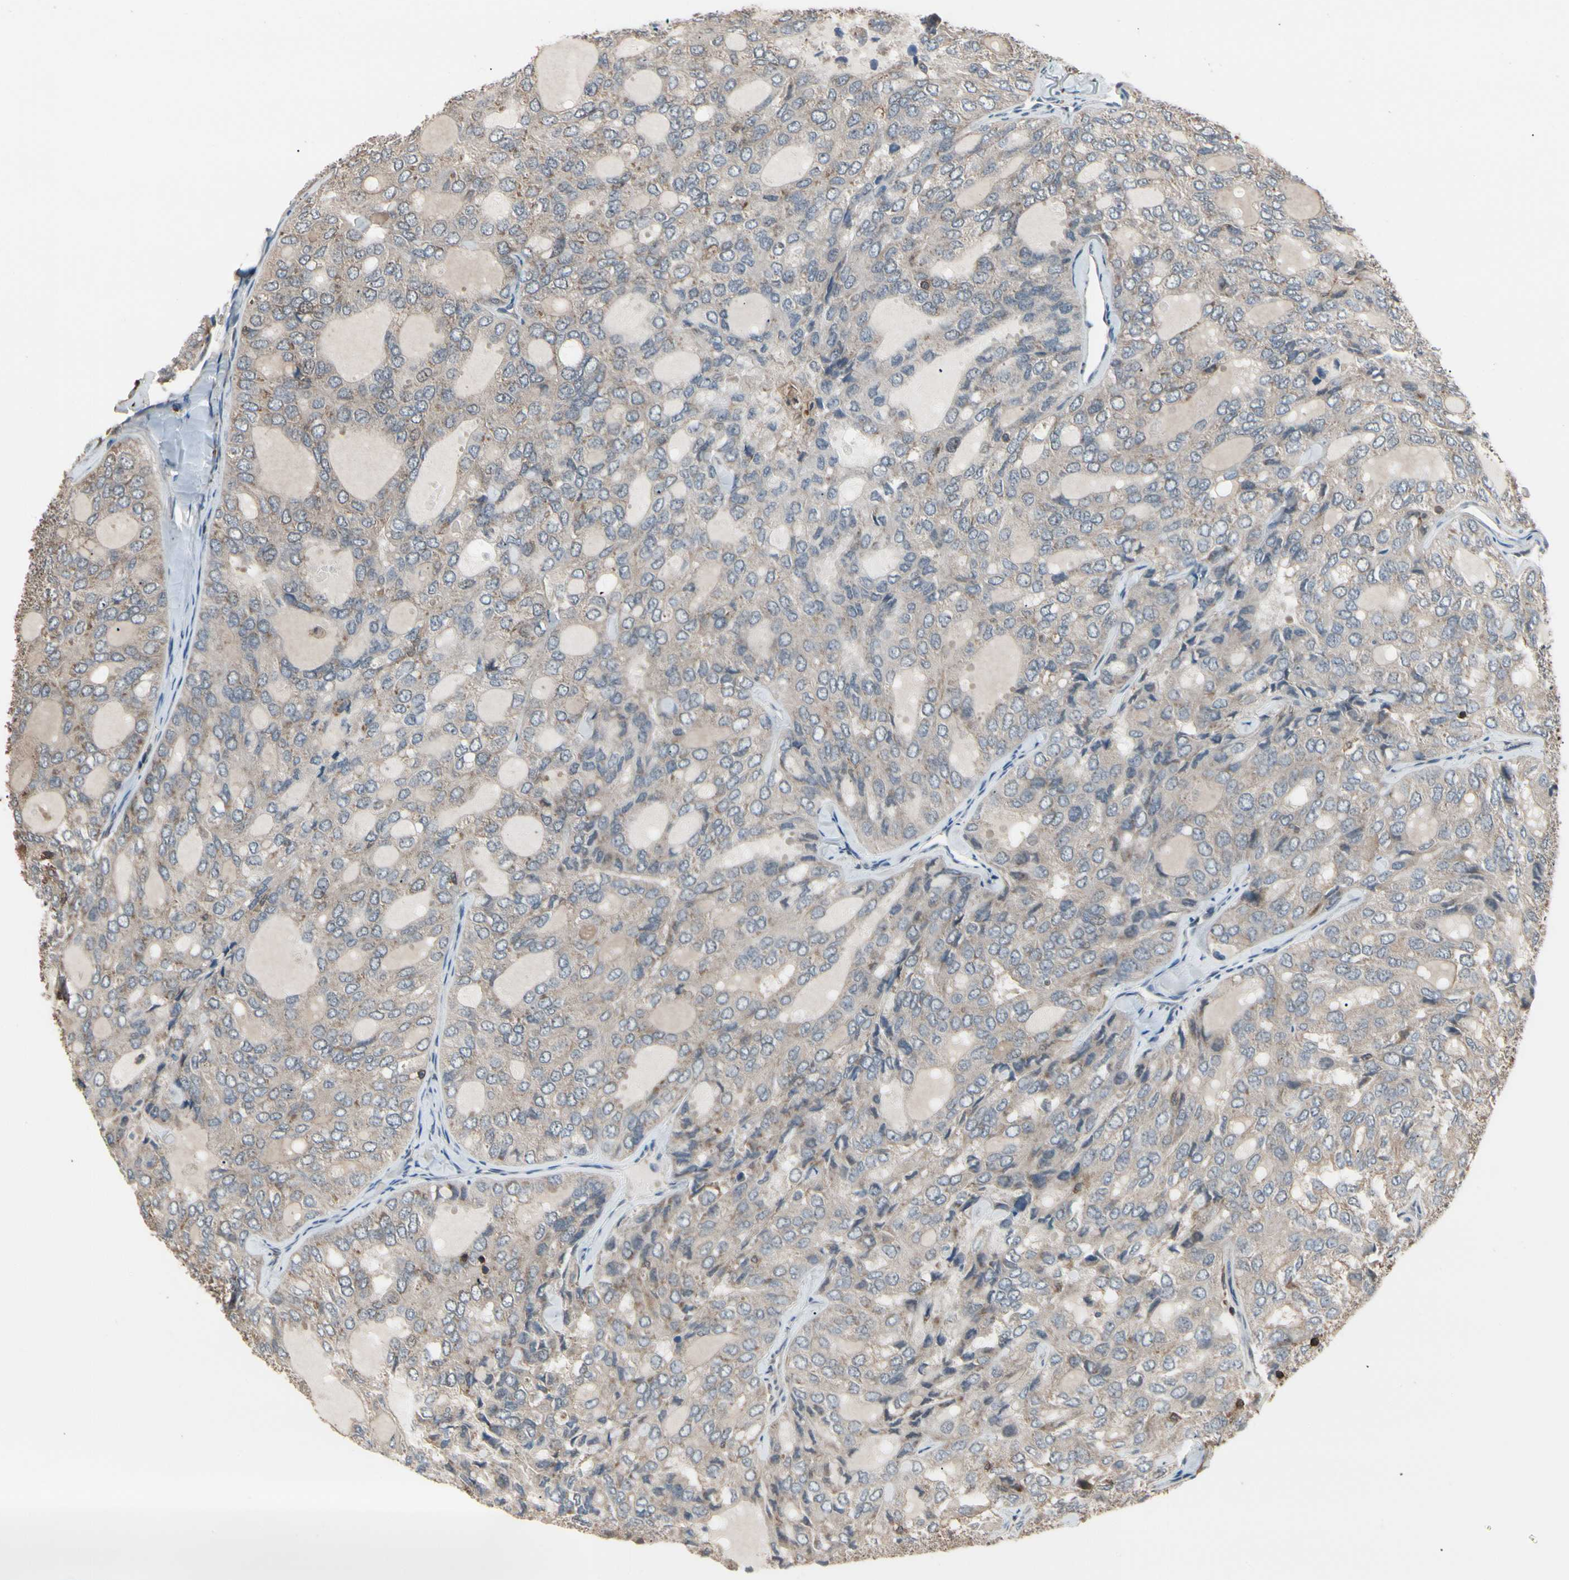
{"staining": {"intensity": "weak", "quantity": "<25%", "location": "cytoplasmic/membranous"}, "tissue": "thyroid cancer", "cell_type": "Tumor cells", "image_type": "cancer", "snomed": [{"axis": "morphology", "description": "Follicular adenoma carcinoma, NOS"}, {"axis": "topography", "description": "Thyroid gland"}], "caption": "DAB (3,3'-diaminobenzidine) immunohistochemical staining of human thyroid follicular adenoma carcinoma demonstrates no significant staining in tumor cells.", "gene": "MAPK13", "patient": {"sex": "male", "age": 75}}